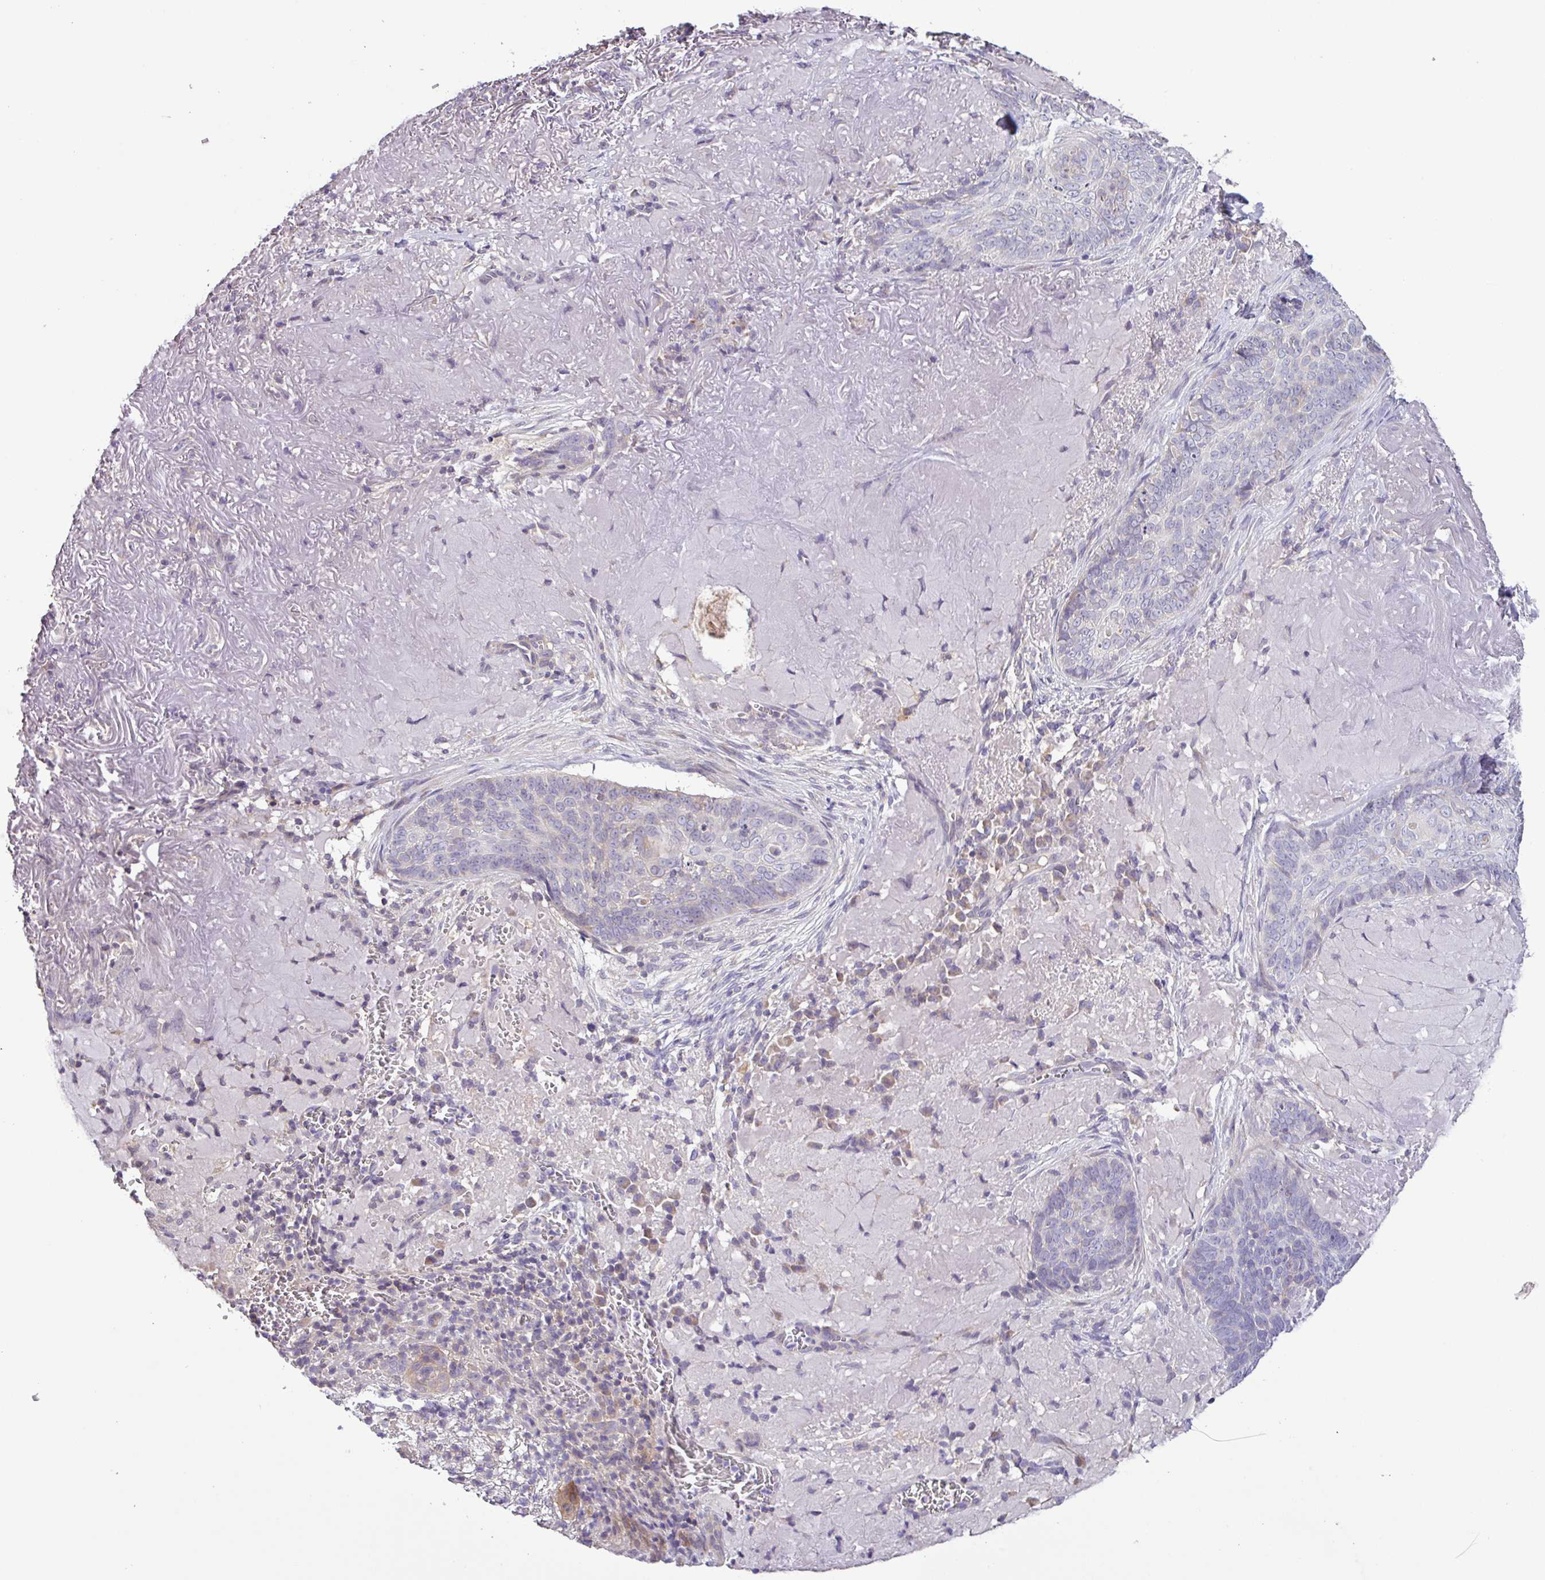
{"staining": {"intensity": "negative", "quantity": "none", "location": "none"}, "tissue": "skin cancer", "cell_type": "Tumor cells", "image_type": "cancer", "snomed": [{"axis": "morphology", "description": "Basal cell carcinoma"}, {"axis": "topography", "description": "Skin"}, {"axis": "topography", "description": "Skin of face"}], "caption": "The immunohistochemistry (IHC) histopathology image has no significant staining in tumor cells of basal cell carcinoma (skin) tissue. The staining was performed using DAB (3,3'-diaminobenzidine) to visualize the protein expression in brown, while the nuclei were stained in blue with hematoxylin (Magnification: 20x).", "gene": "SFTPB", "patient": {"sex": "female", "age": 95}}